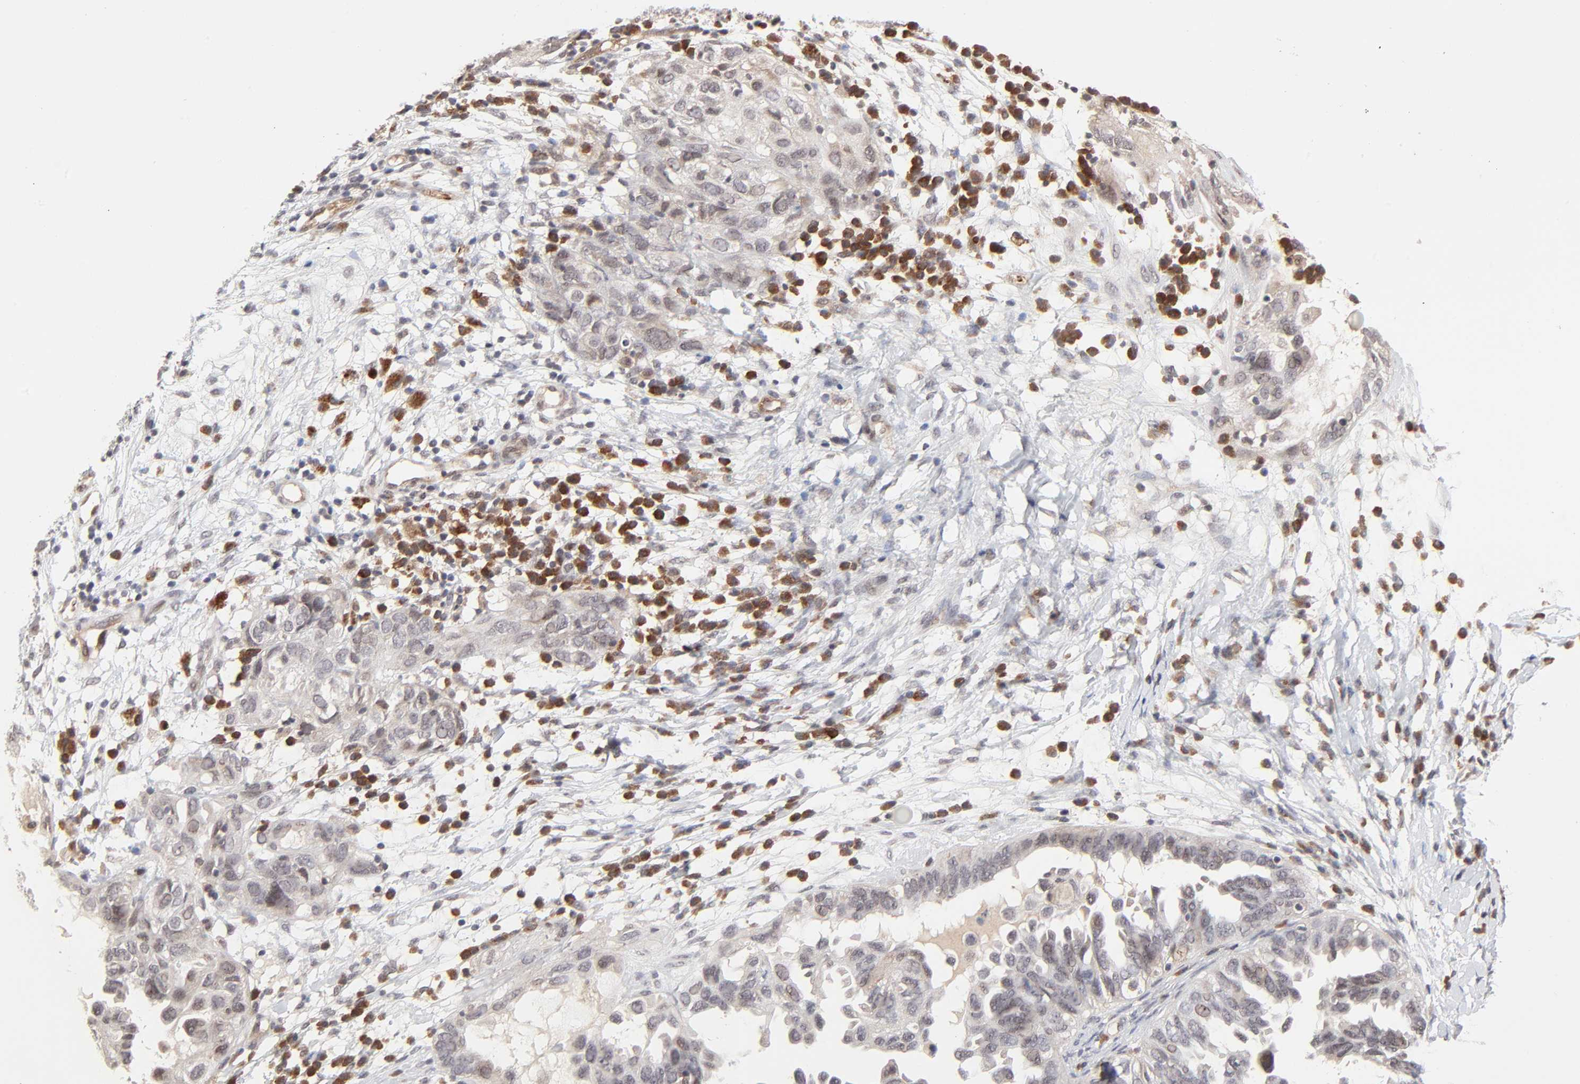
{"staining": {"intensity": "weak", "quantity": "<25%", "location": "cytoplasmic/membranous"}, "tissue": "ovarian cancer", "cell_type": "Tumor cells", "image_type": "cancer", "snomed": [{"axis": "morphology", "description": "Cystadenocarcinoma, serous, NOS"}, {"axis": "topography", "description": "Ovary"}], "caption": "This is an IHC histopathology image of human serous cystadenocarcinoma (ovarian). There is no expression in tumor cells.", "gene": "CASP10", "patient": {"sex": "female", "age": 82}}